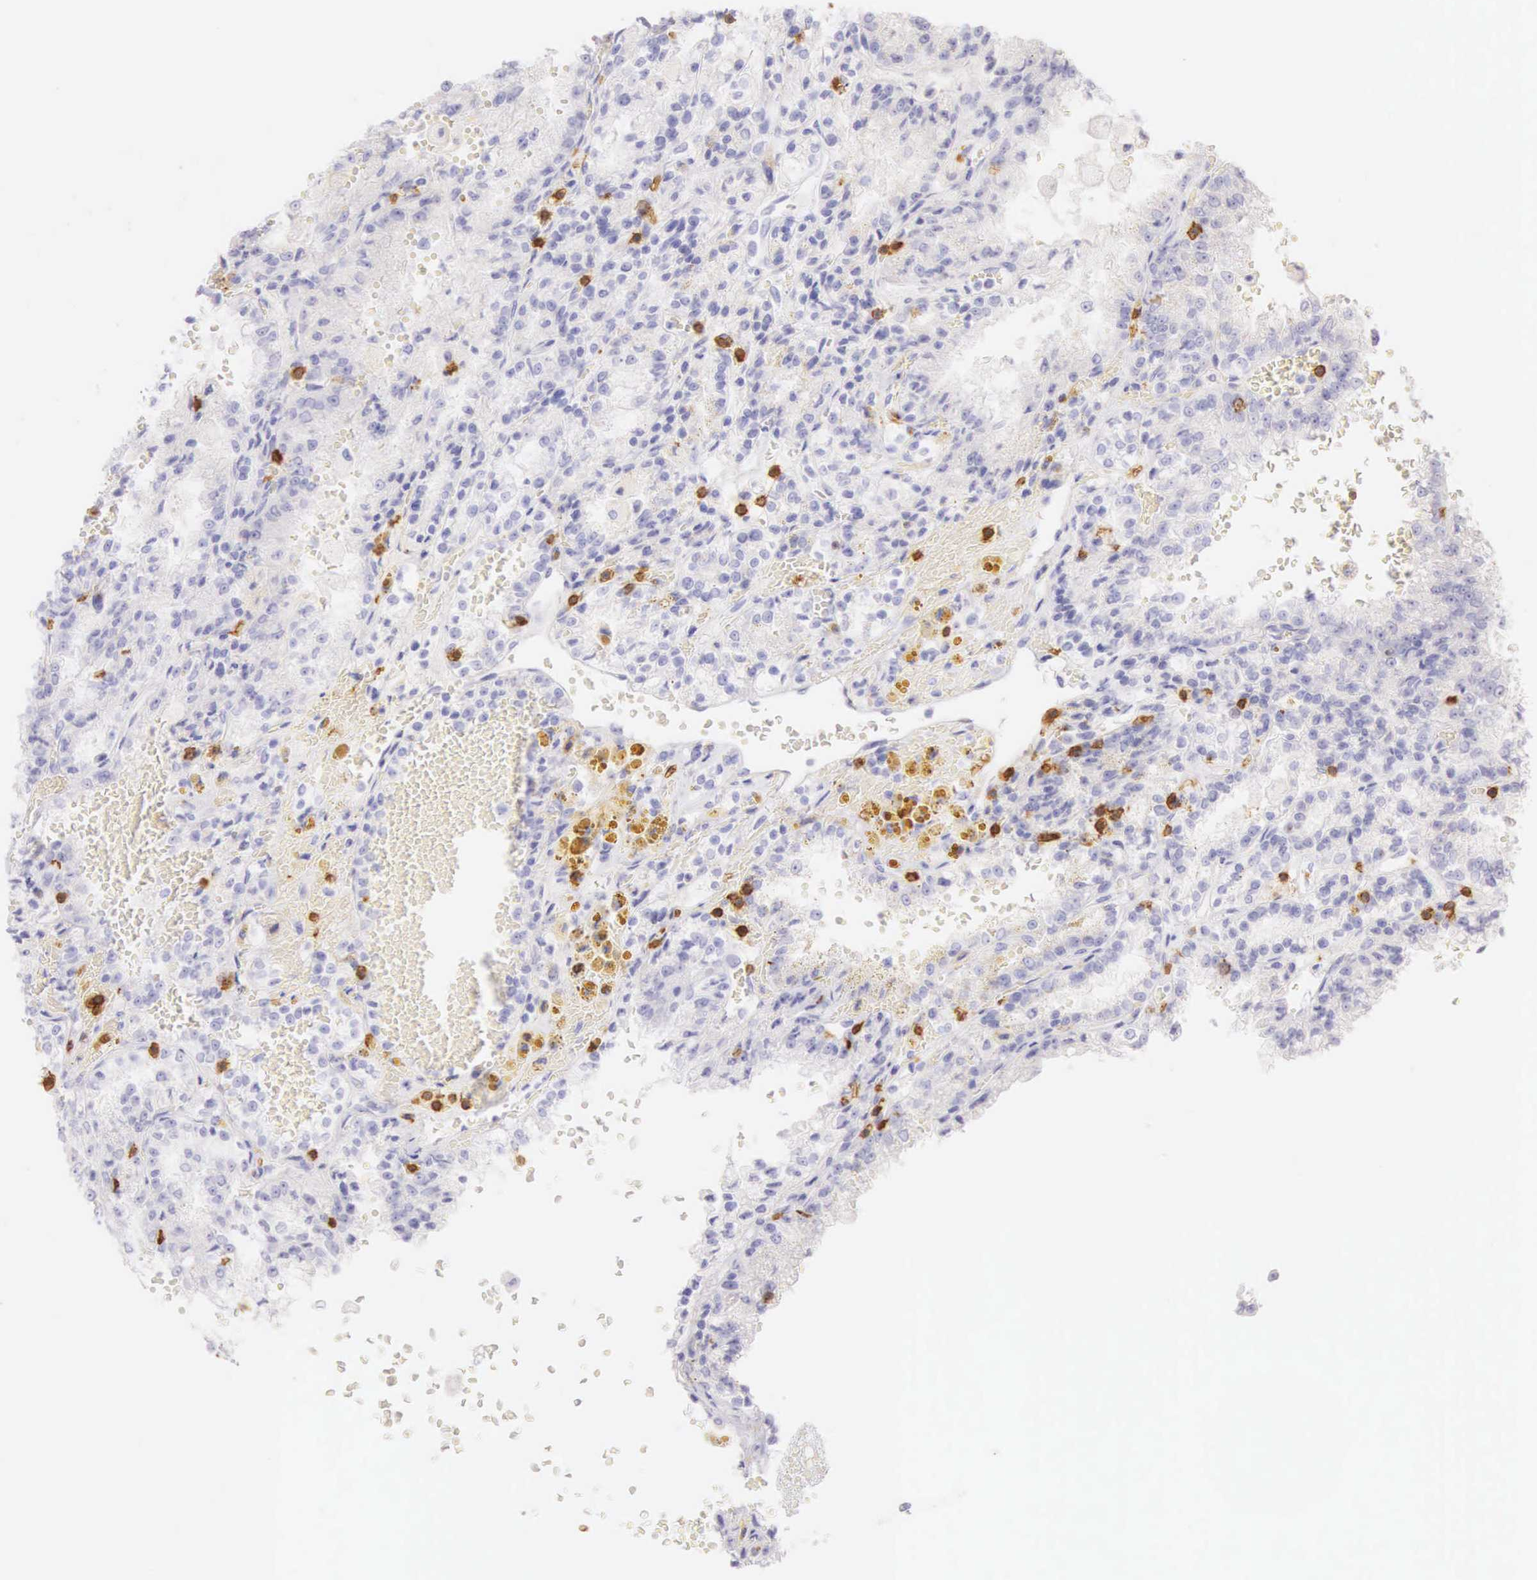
{"staining": {"intensity": "negative", "quantity": "none", "location": "none"}, "tissue": "renal cancer", "cell_type": "Tumor cells", "image_type": "cancer", "snomed": [{"axis": "morphology", "description": "Adenocarcinoma, NOS"}, {"axis": "topography", "description": "Kidney"}], "caption": "This is an IHC image of human adenocarcinoma (renal). There is no positivity in tumor cells.", "gene": "CD3E", "patient": {"sex": "female", "age": 56}}